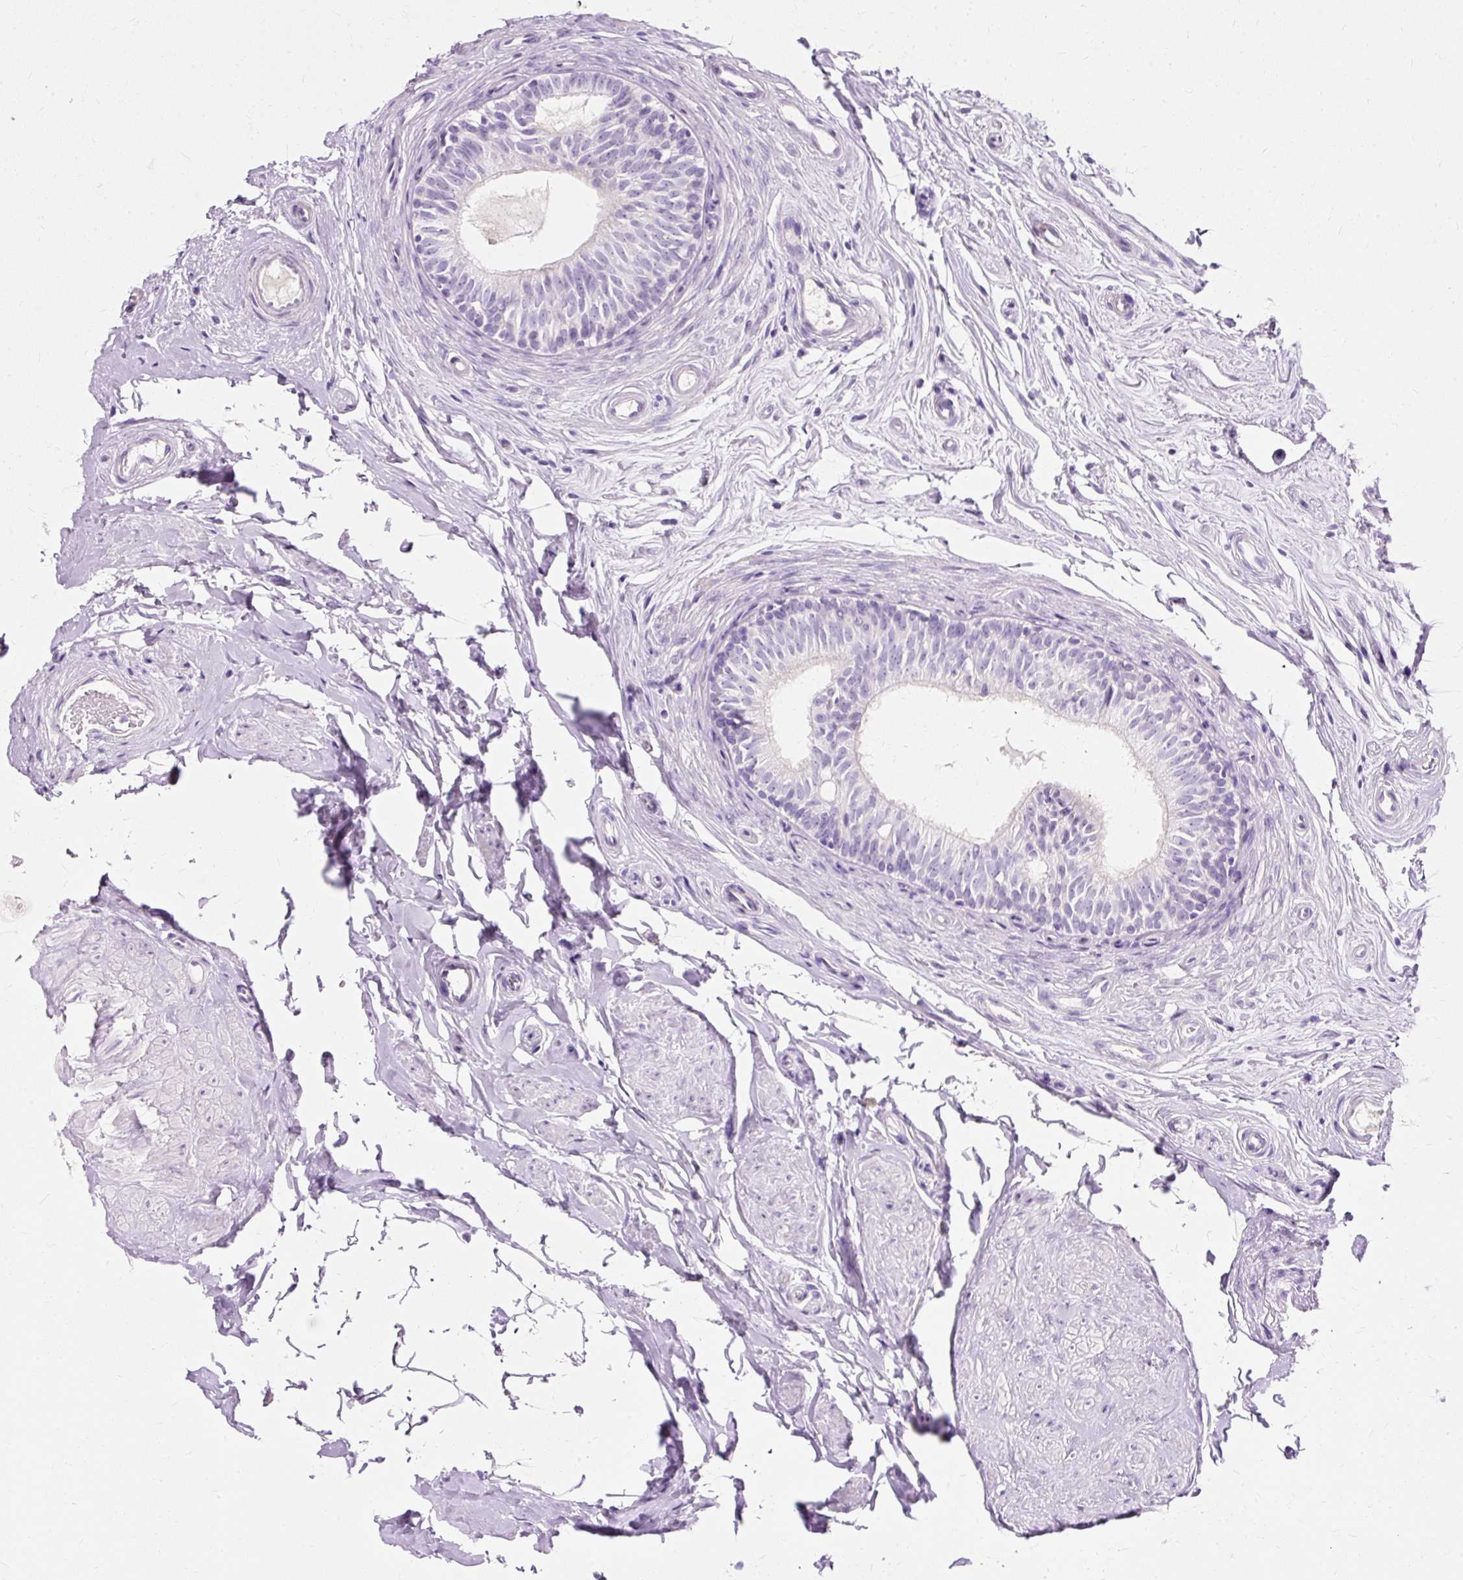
{"staining": {"intensity": "negative", "quantity": "none", "location": "none"}, "tissue": "epididymis", "cell_type": "Glandular cells", "image_type": "normal", "snomed": [{"axis": "morphology", "description": "Normal tissue, NOS"}, {"axis": "topography", "description": "Epididymis"}], "caption": "Epididymis stained for a protein using IHC demonstrates no staining glandular cells.", "gene": "CLDN25", "patient": {"sex": "male", "age": 45}}